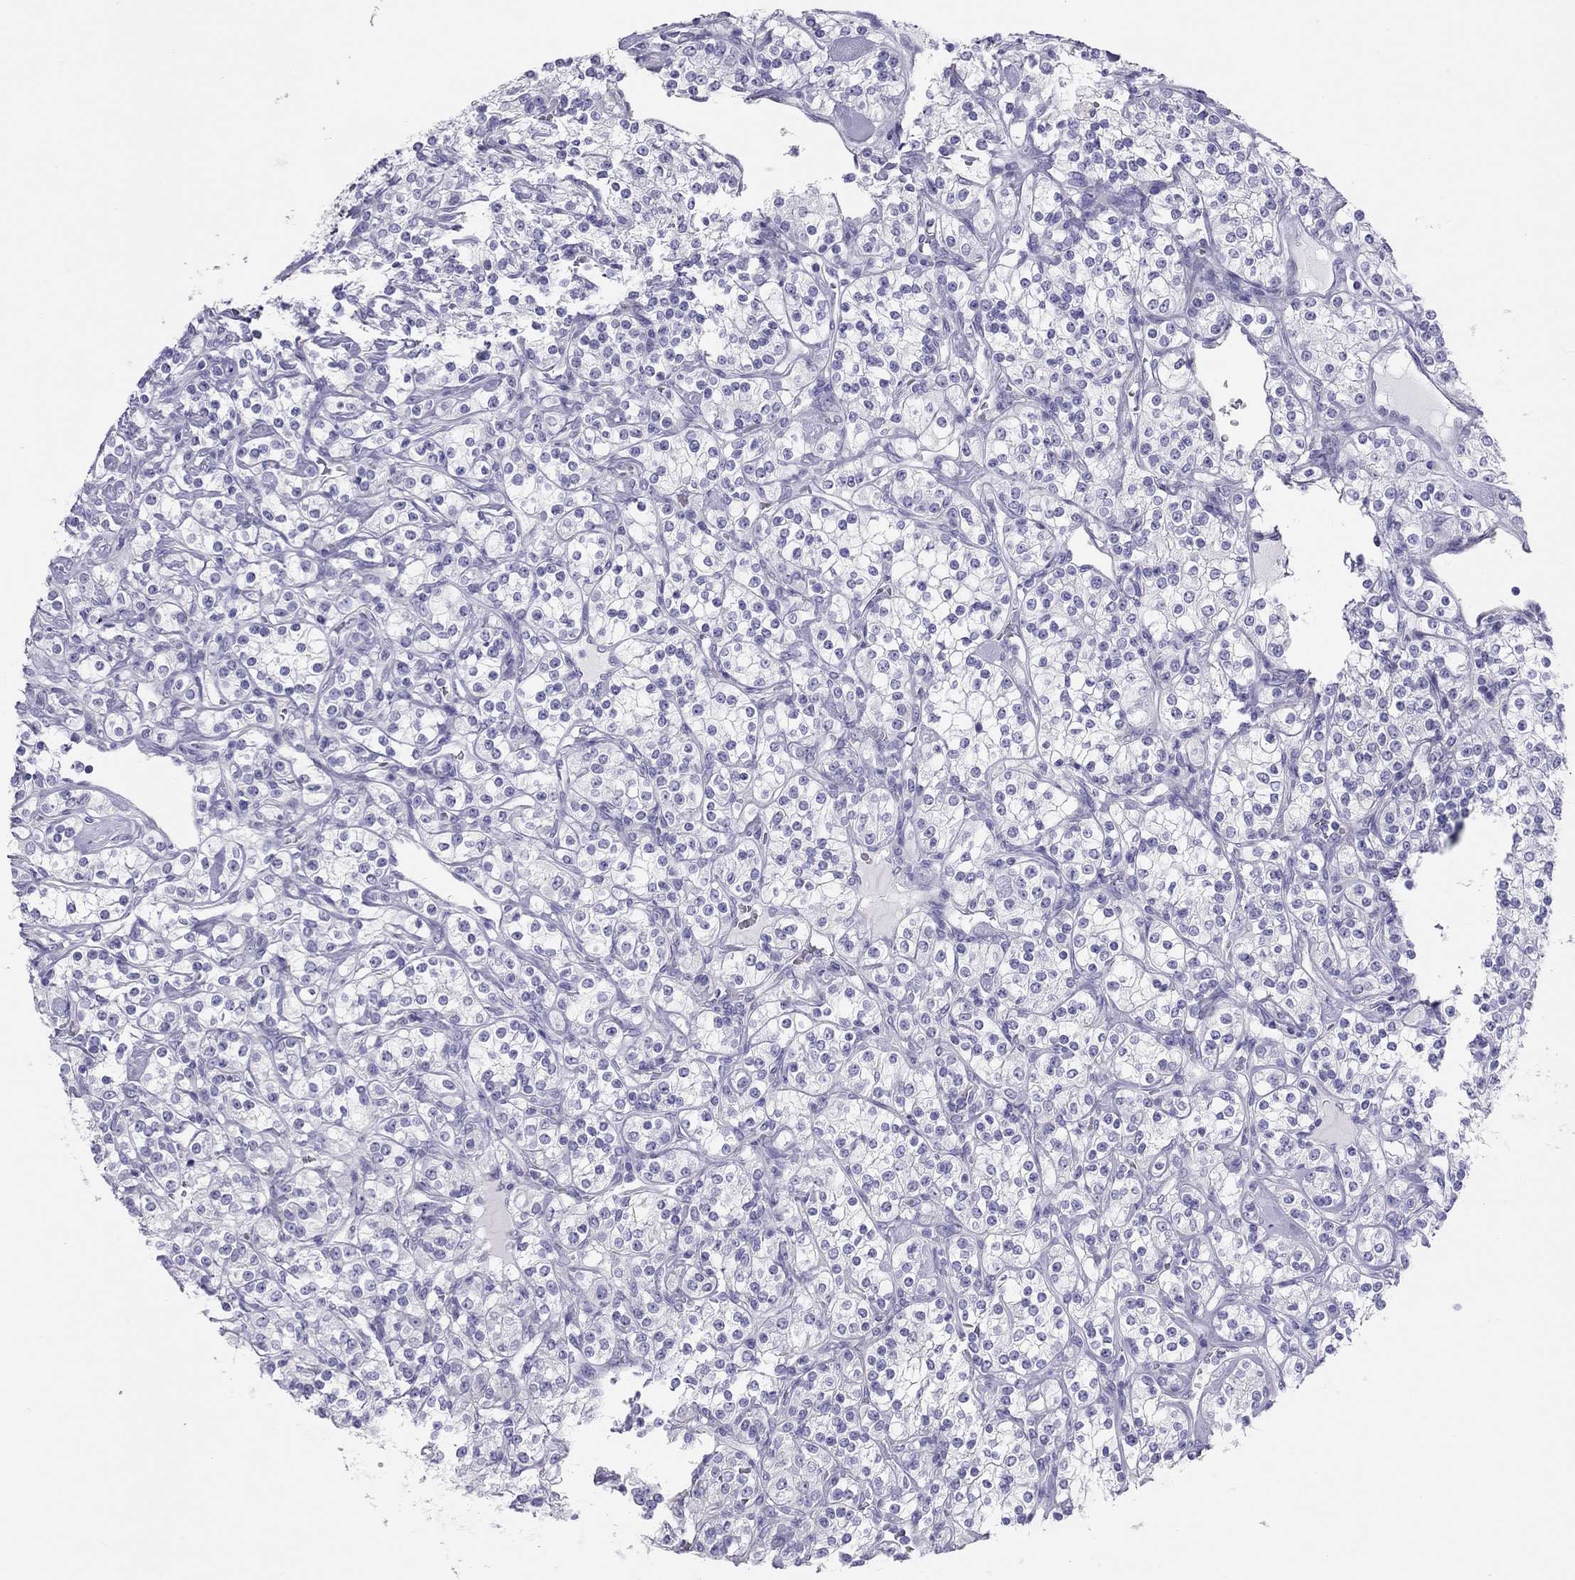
{"staining": {"intensity": "negative", "quantity": "none", "location": "none"}, "tissue": "renal cancer", "cell_type": "Tumor cells", "image_type": "cancer", "snomed": [{"axis": "morphology", "description": "Adenocarcinoma, NOS"}, {"axis": "topography", "description": "Kidney"}], "caption": "An image of human renal cancer (adenocarcinoma) is negative for staining in tumor cells.", "gene": "PSMB11", "patient": {"sex": "male", "age": 77}}